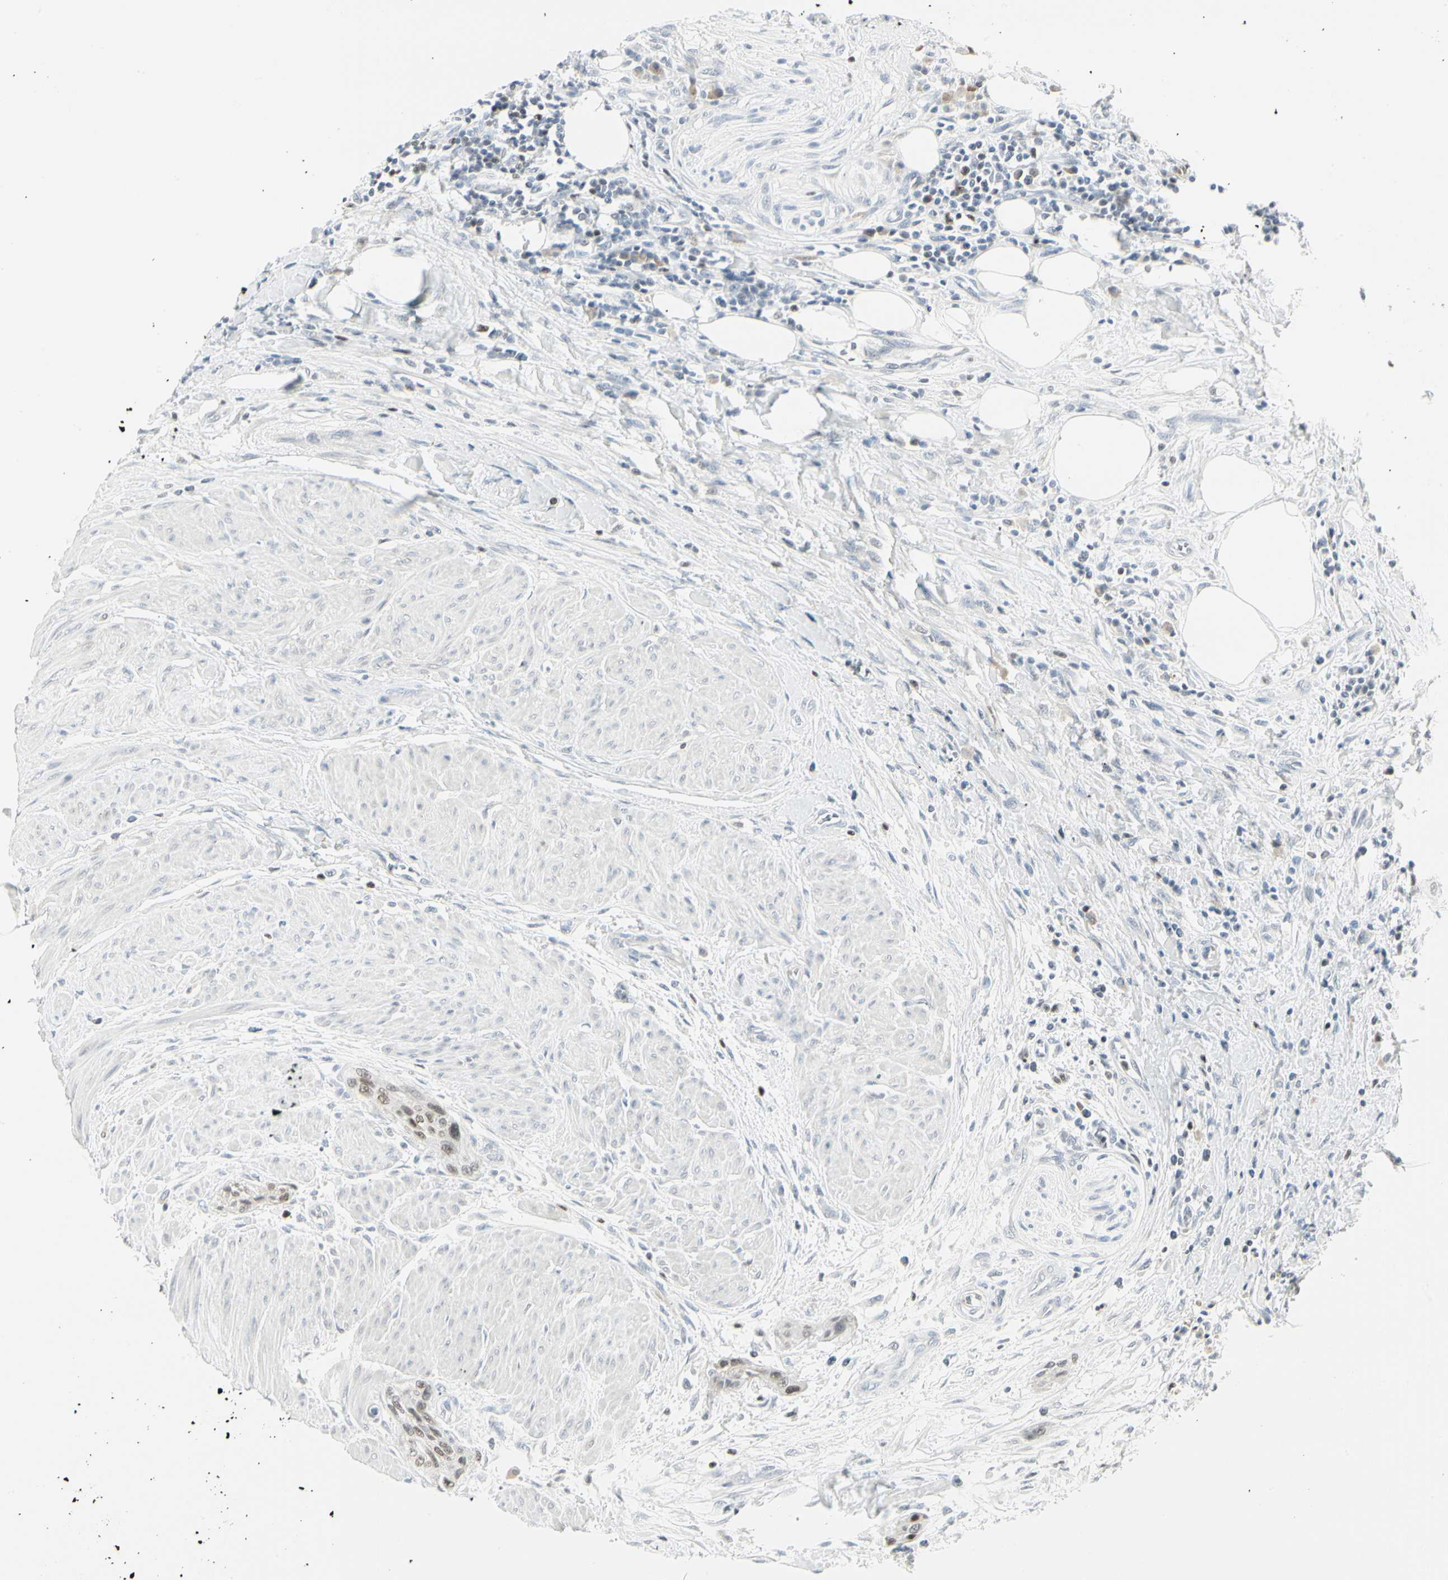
{"staining": {"intensity": "moderate", "quantity": ">75%", "location": "nuclear"}, "tissue": "urothelial cancer", "cell_type": "Tumor cells", "image_type": "cancer", "snomed": [{"axis": "morphology", "description": "Urothelial carcinoma, High grade"}, {"axis": "topography", "description": "Urinary bladder"}], "caption": "Immunohistochemical staining of human urothelial carcinoma (high-grade) shows medium levels of moderate nuclear staining in about >75% of tumor cells.", "gene": "ZBTB7B", "patient": {"sex": "male", "age": 35}}